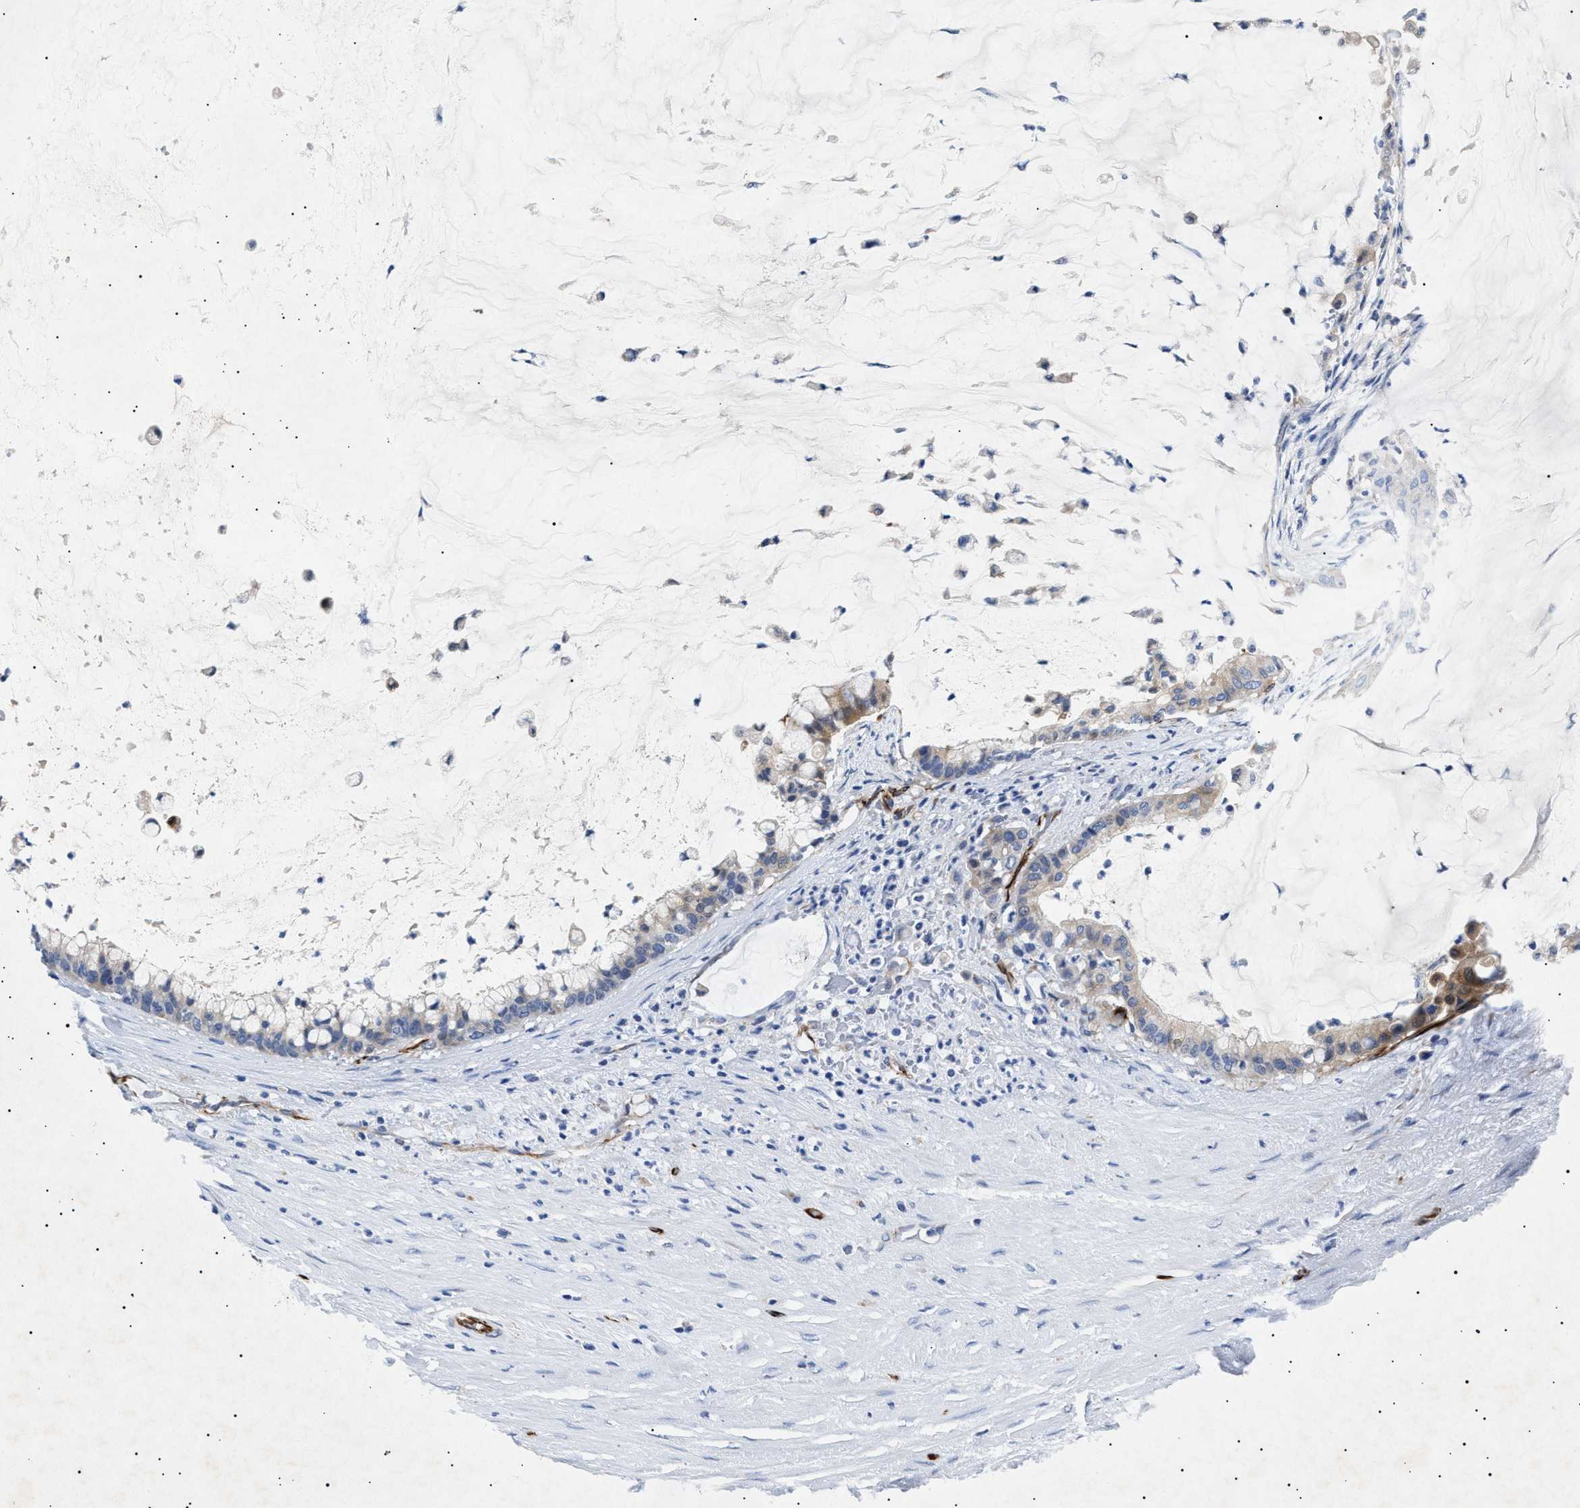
{"staining": {"intensity": "negative", "quantity": "none", "location": "none"}, "tissue": "pancreatic cancer", "cell_type": "Tumor cells", "image_type": "cancer", "snomed": [{"axis": "morphology", "description": "Adenocarcinoma, NOS"}, {"axis": "topography", "description": "Pancreas"}], "caption": "Immunohistochemistry photomicrograph of neoplastic tissue: human pancreatic cancer (adenocarcinoma) stained with DAB (3,3'-diaminobenzidine) exhibits no significant protein positivity in tumor cells. (Brightfield microscopy of DAB IHC at high magnification).", "gene": "OLFML2A", "patient": {"sex": "male", "age": 41}}